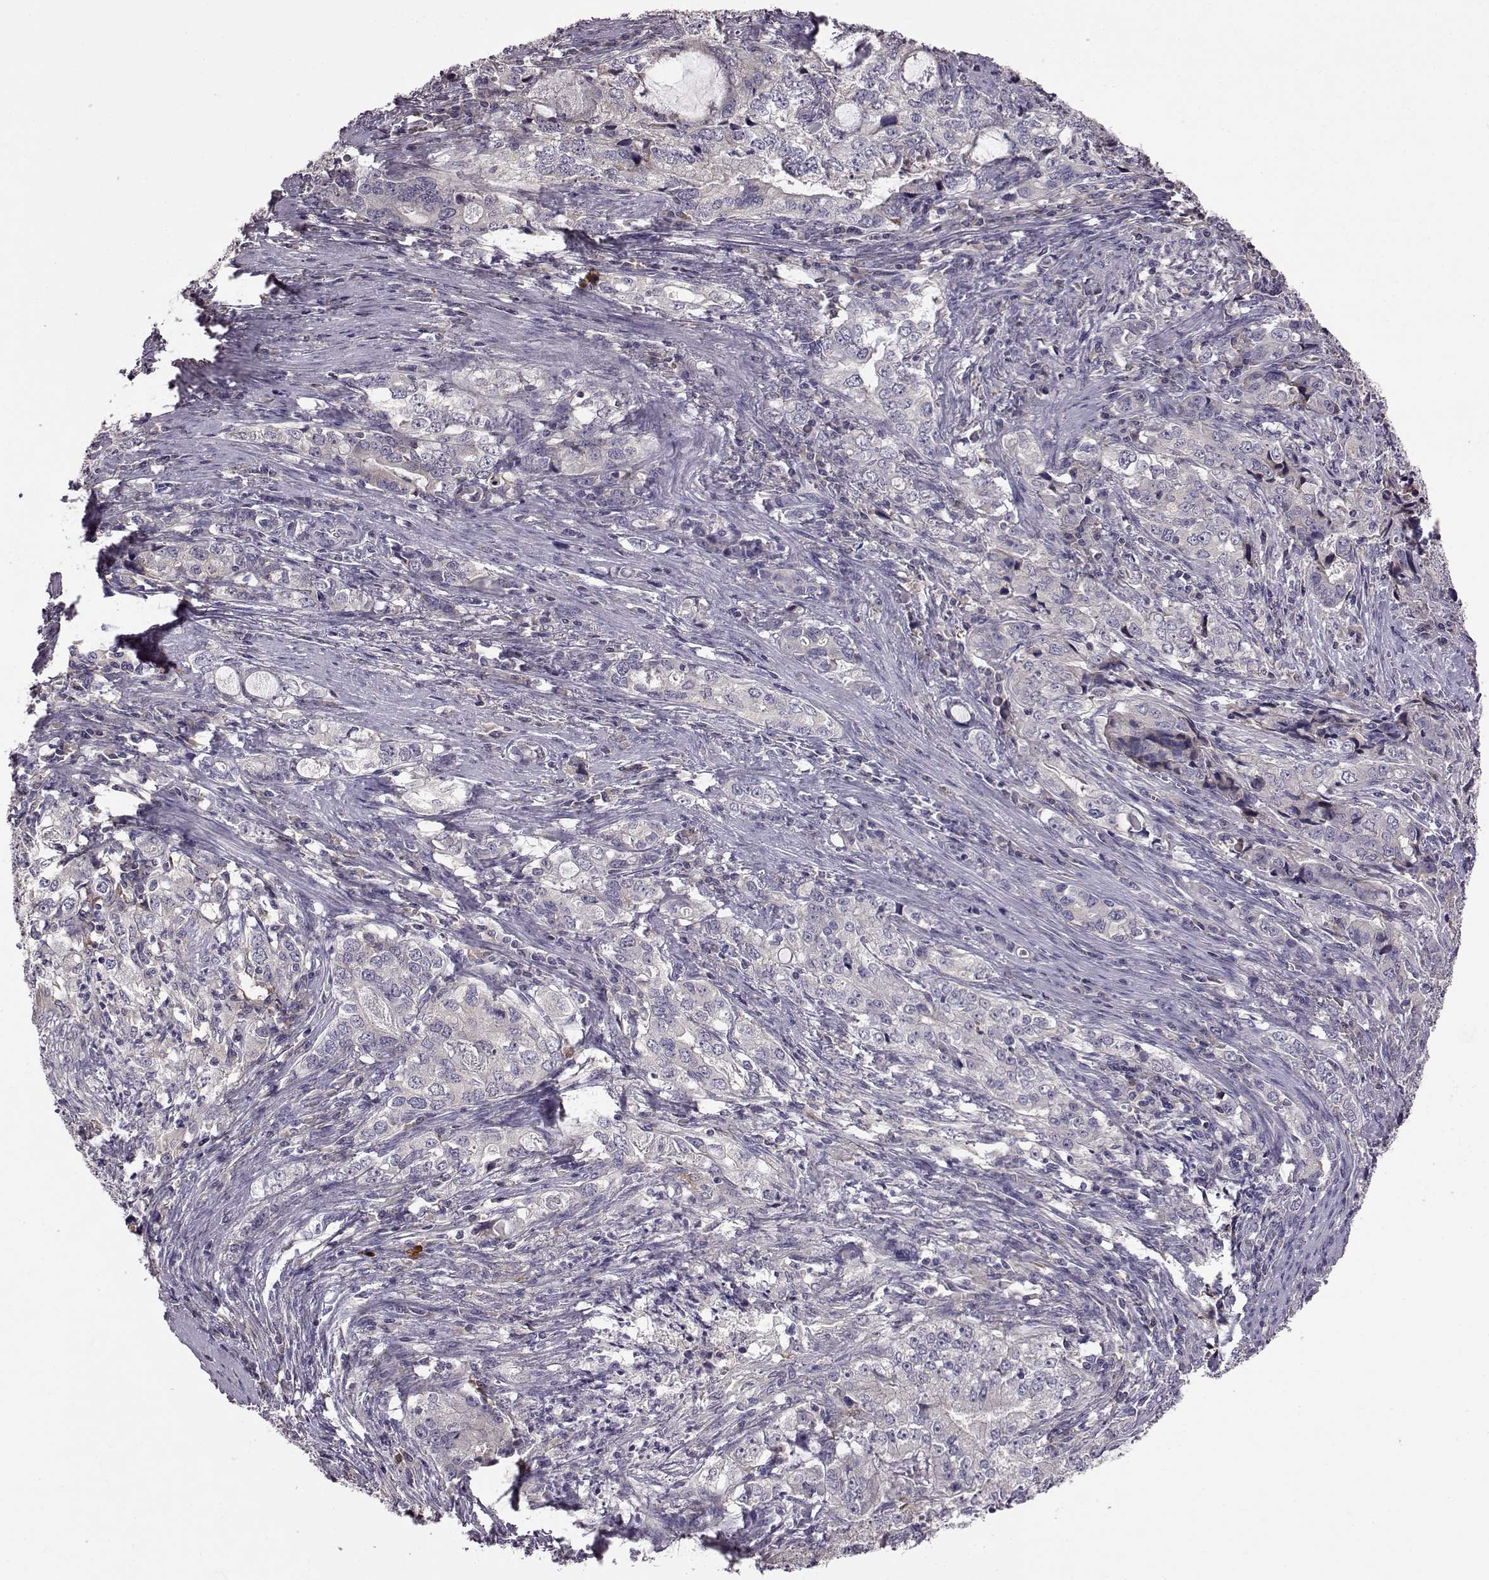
{"staining": {"intensity": "negative", "quantity": "none", "location": "none"}, "tissue": "stomach cancer", "cell_type": "Tumor cells", "image_type": "cancer", "snomed": [{"axis": "morphology", "description": "Adenocarcinoma, NOS"}, {"axis": "topography", "description": "Stomach, lower"}], "caption": "IHC histopathology image of human adenocarcinoma (stomach) stained for a protein (brown), which reveals no expression in tumor cells.", "gene": "ADGRG2", "patient": {"sex": "female", "age": 72}}